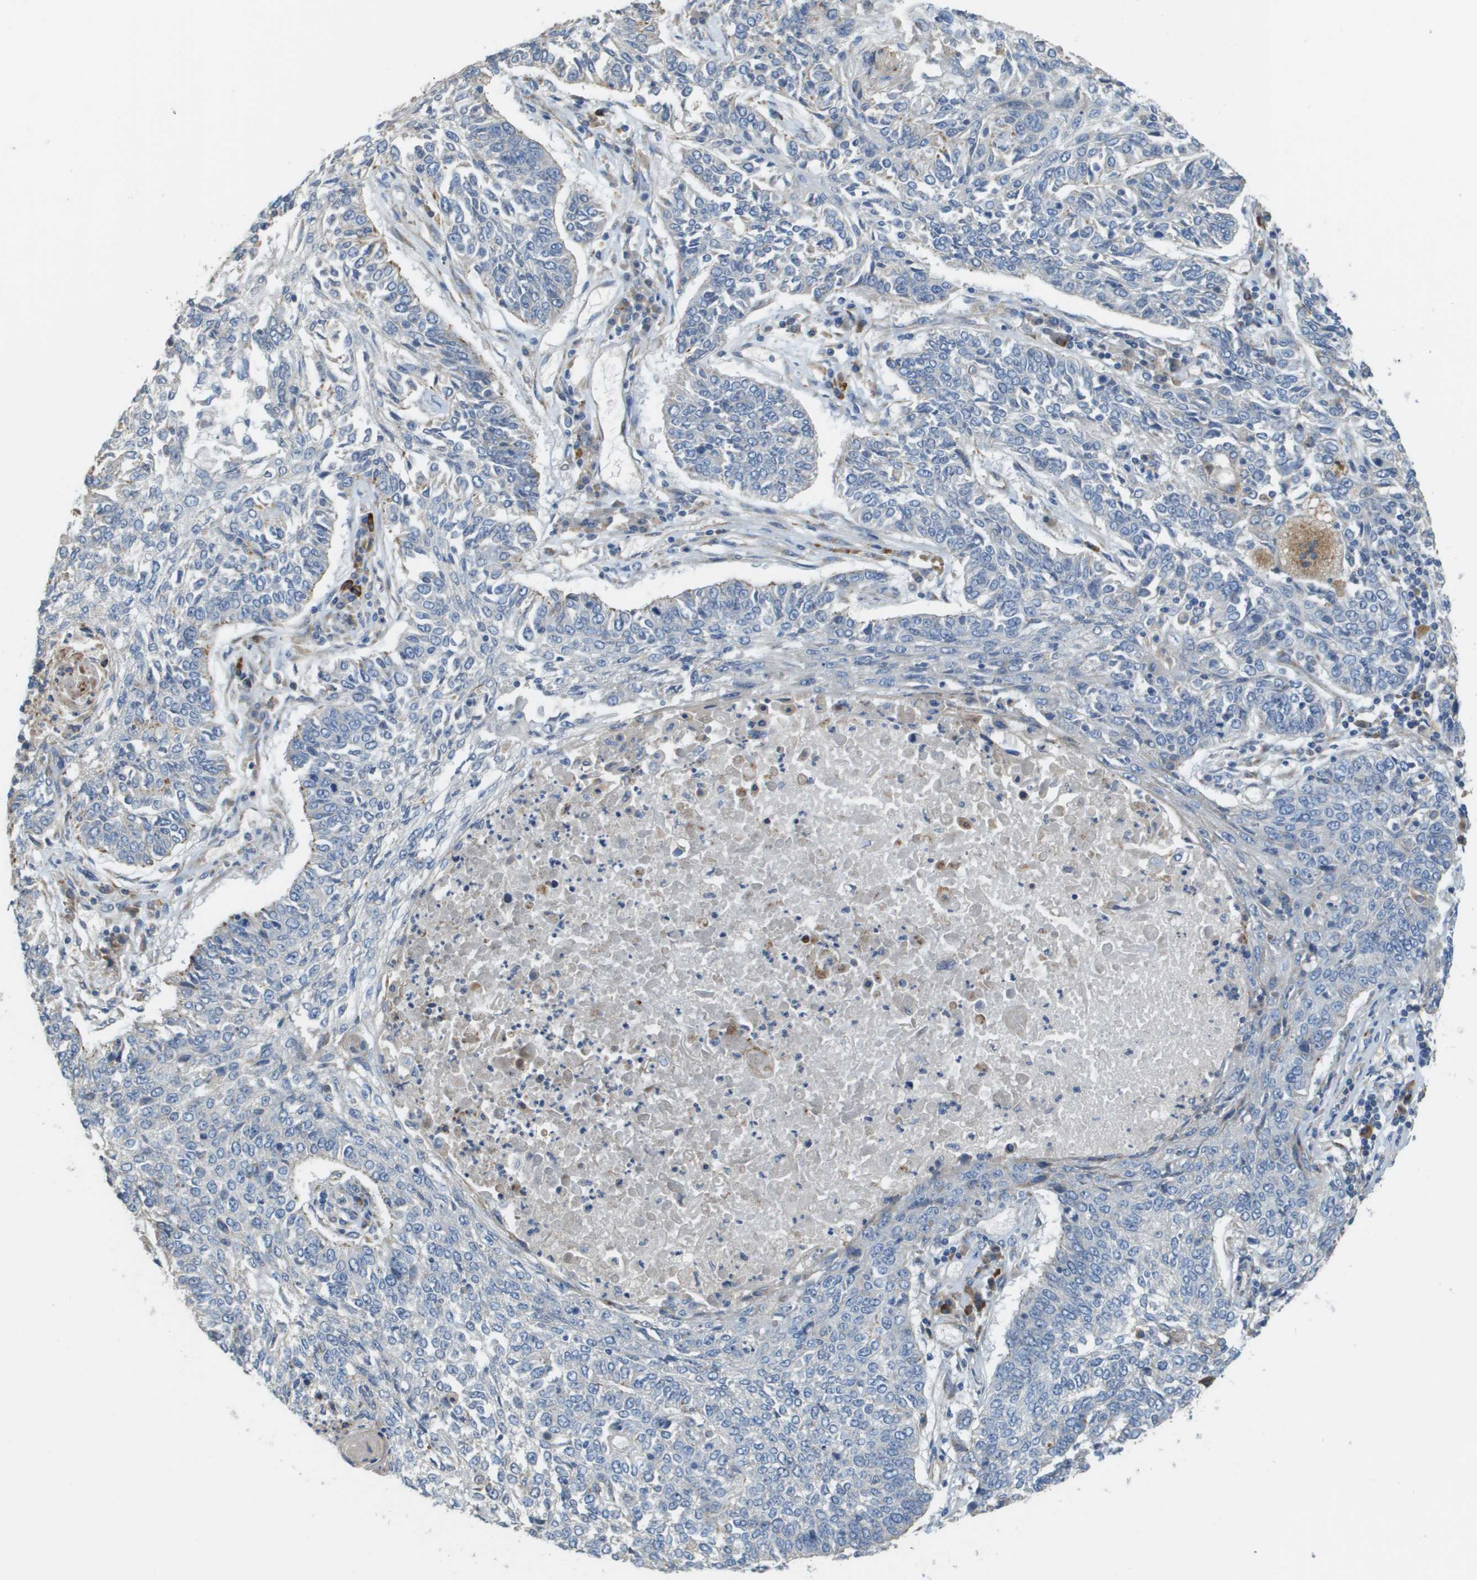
{"staining": {"intensity": "negative", "quantity": "none", "location": "none"}, "tissue": "lung cancer", "cell_type": "Tumor cells", "image_type": "cancer", "snomed": [{"axis": "morphology", "description": "Normal tissue, NOS"}, {"axis": "morphology", "description": "Squamous cell carcinoma, NOS"}, {"axis": "topography", "description": "Cartilage tissue"}, {"axis": "topography", "description": "Bronchus"}, {"axis": "topography", "description": "Lung"}], "caption": "DAB (3,3'-diaminobenzidine) immunohistochemical staining of squamous cell carcinoma (lung) reveals no significant positivity in tumor cells.", "gene": "CASP10", "patient": {"sex": "female", "age": 49}}